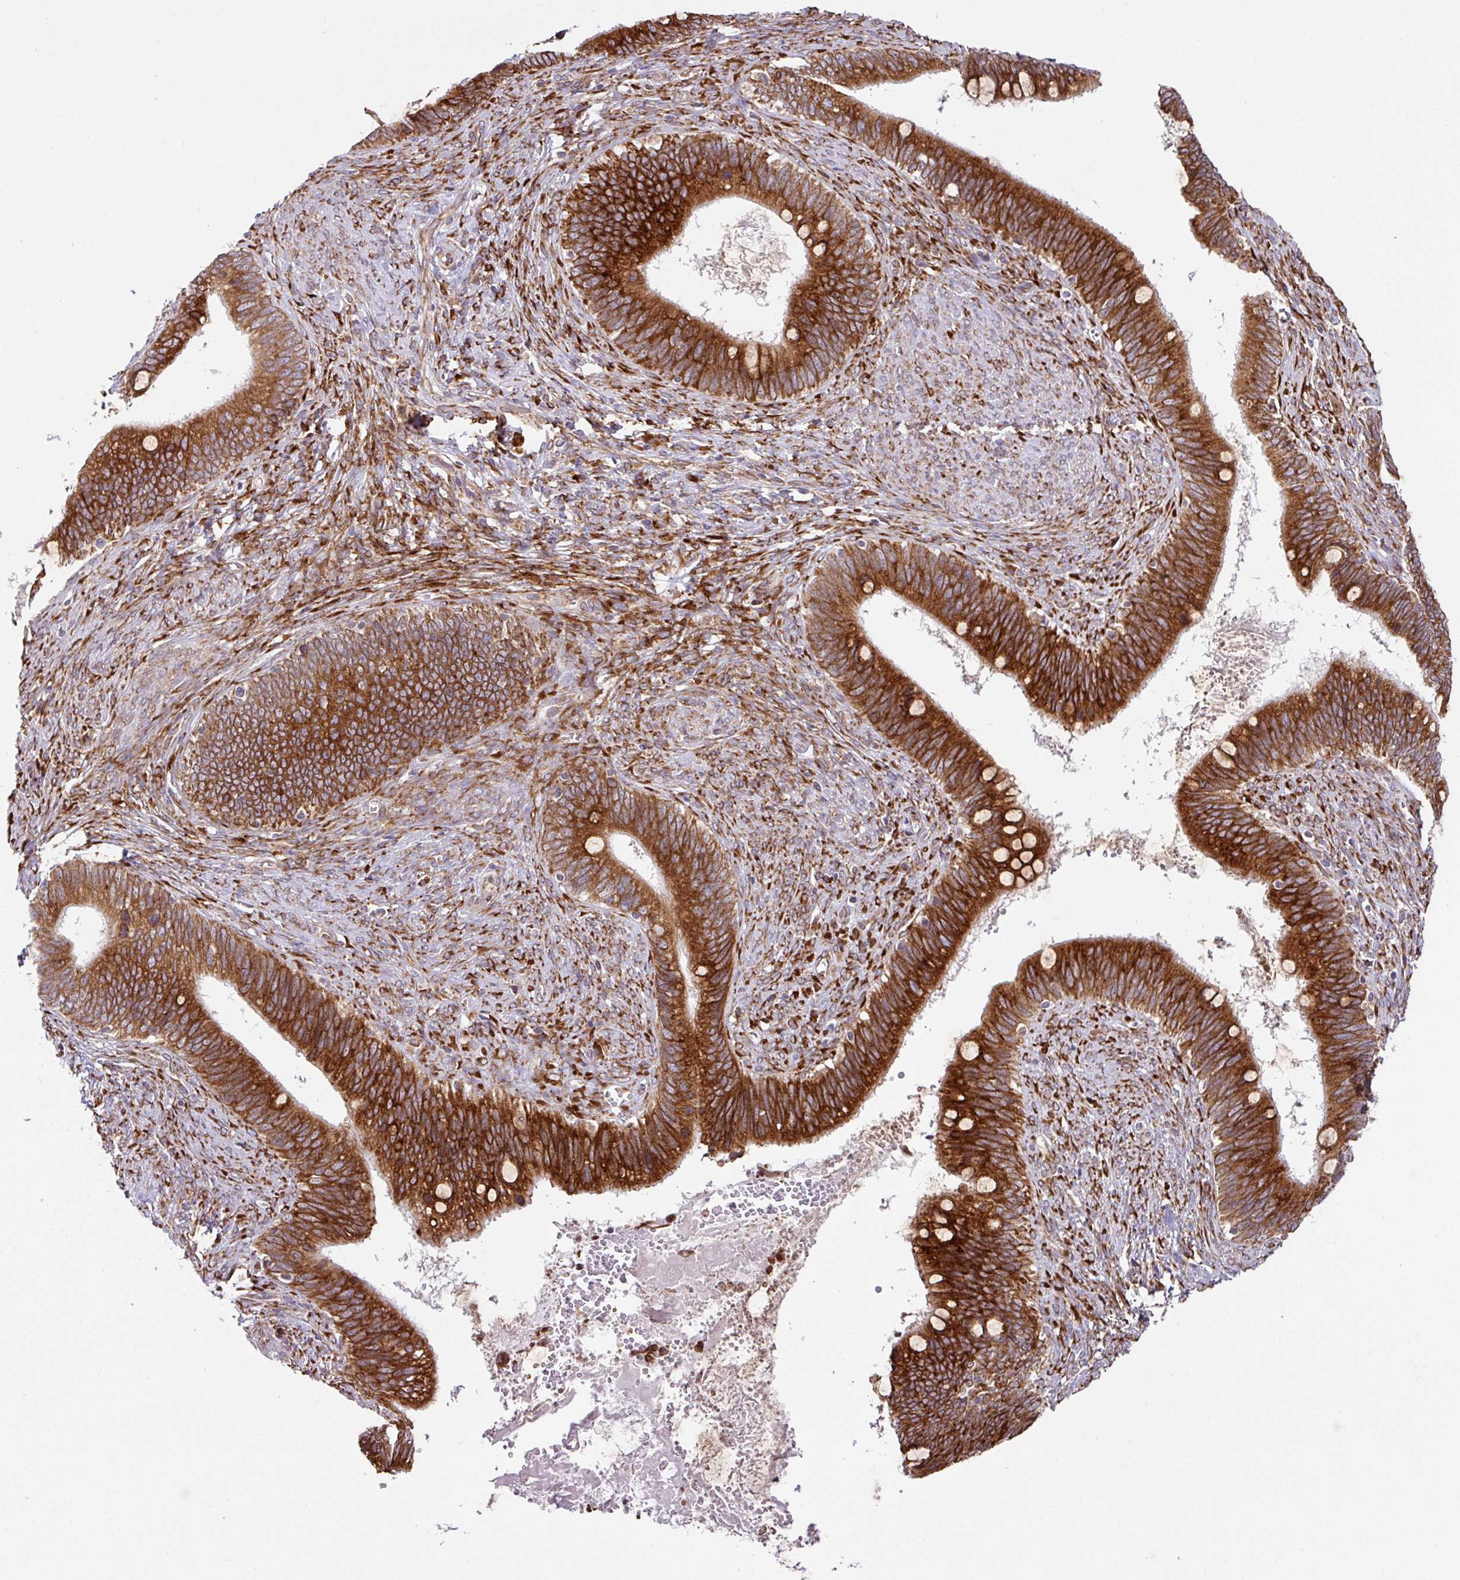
{"staining": {"intensity": "strong", "quantity": ">75%", "location": "cytoplasmic/membranous"}, "tissue": "cervical cancer", "cell_type": "Tumor cells", "image_type": "cancer", "snomed": [{"axis": "morphology", "description": "Adenocarcinoma, NOS"}, {"axis": "topography", "description": "Cervix"}], "caption": "IHC (DAB) staining of cervical adenocarcinoma exhibits strong cytoplasmic/membranous protein expression in about >75% of tumor cells. Nuclei are stained in blue.", "gene": "SLC39A7", "patient": {"sex": "female", "age": 42}}